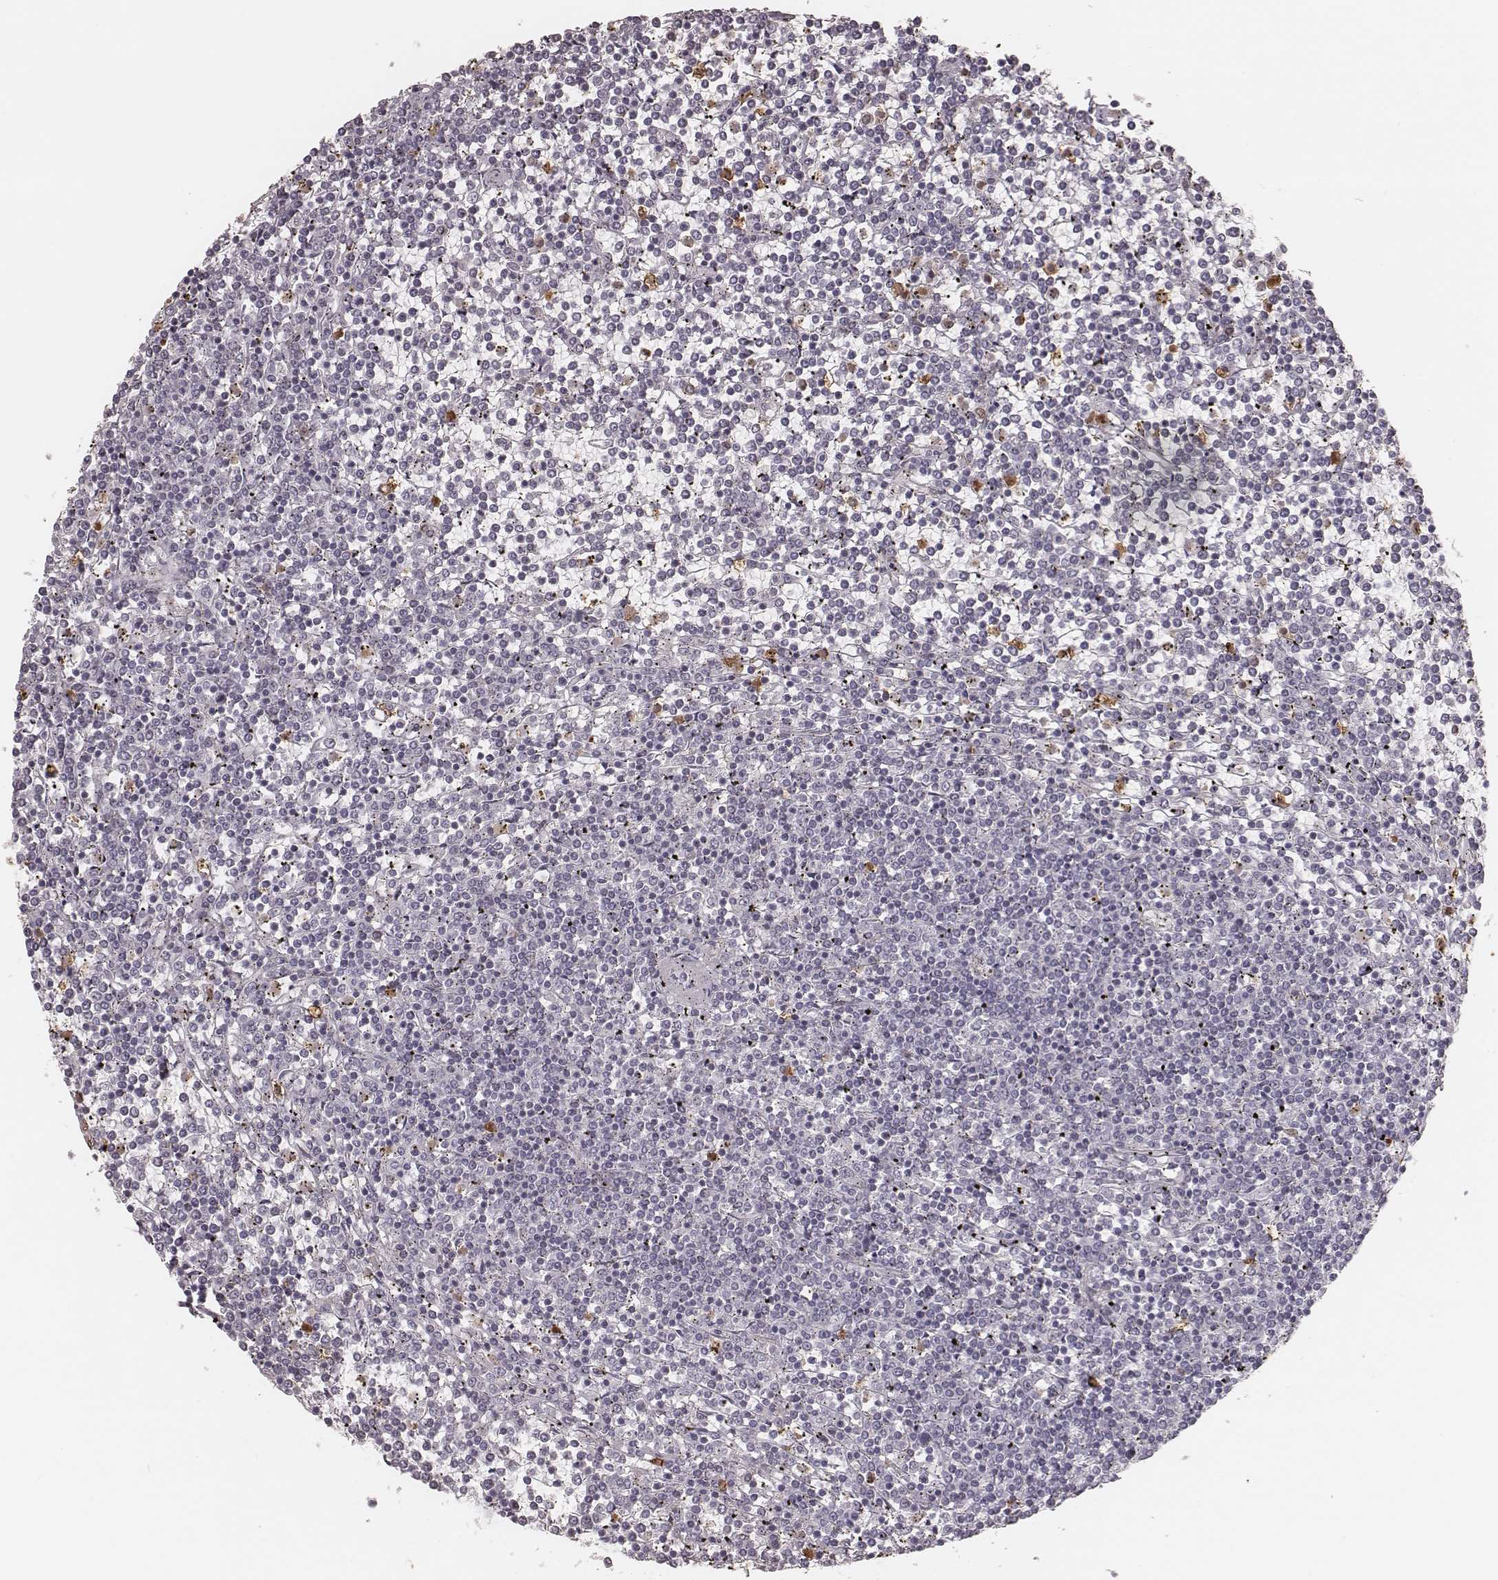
{"staining": {"intensity": "negative", "quantity": "none", "location": "none"}, "tissue": "lymphoma", "cell_type": "Tumor cells", "image_type": "cancer", "snomed": [{"axis": "morphology", "description": "Malignant lymphoma, non-Hodgkin's type, Low grade"}, {"axis": "topography", "description": "Spleen"}], "caption": "A high-resolution photomicrograph shows immunohistochemistry (IHC) staining of low-grade malignant lymphoma, non-Hodgkin's type, which shows no significant expression in tumor cells.", "gene": "KITLG", "patient": {"sex": "female", "age": 19}}